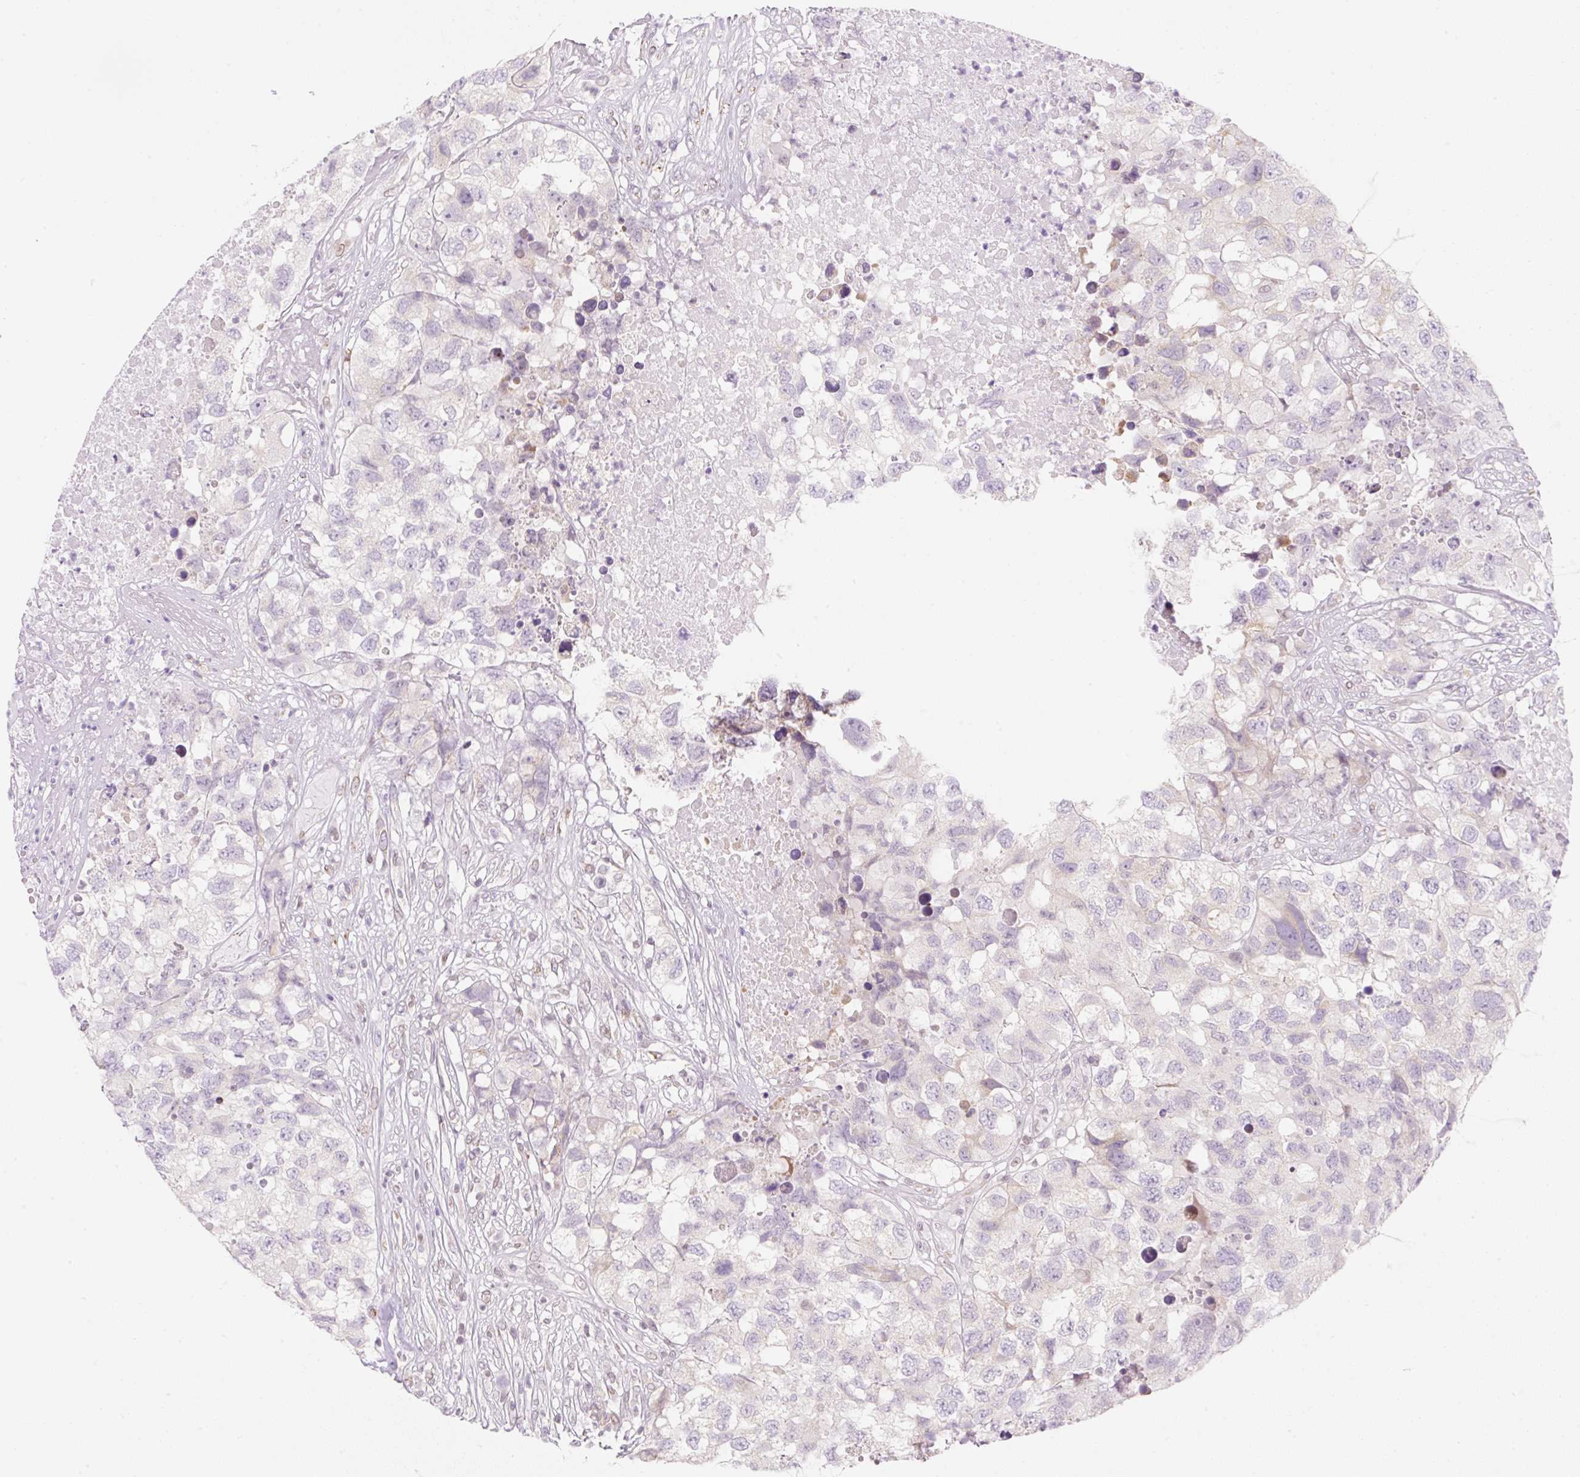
{"staining": {"intensity": "negative", "quantity": "none", "location": "none"}, "tissue": "testis cancer", "cell_type": "Tumor cells", "image_type": "cancer", "snomed": [{"axis": "morphology", "description": "Carcinoma, Embryonal, NOS"}, {"axis": "topography", "description": "Testis"}], "caption": "Immunohistochemistry (IHC) of testis embryonal carcinoma reveals no expression in tumor cells. (DAB immunohistochemistry (IHC) with hematoxylin counter stain).", "gene": "SYNE3", "patient": {"sex": "male", "age": 83}}